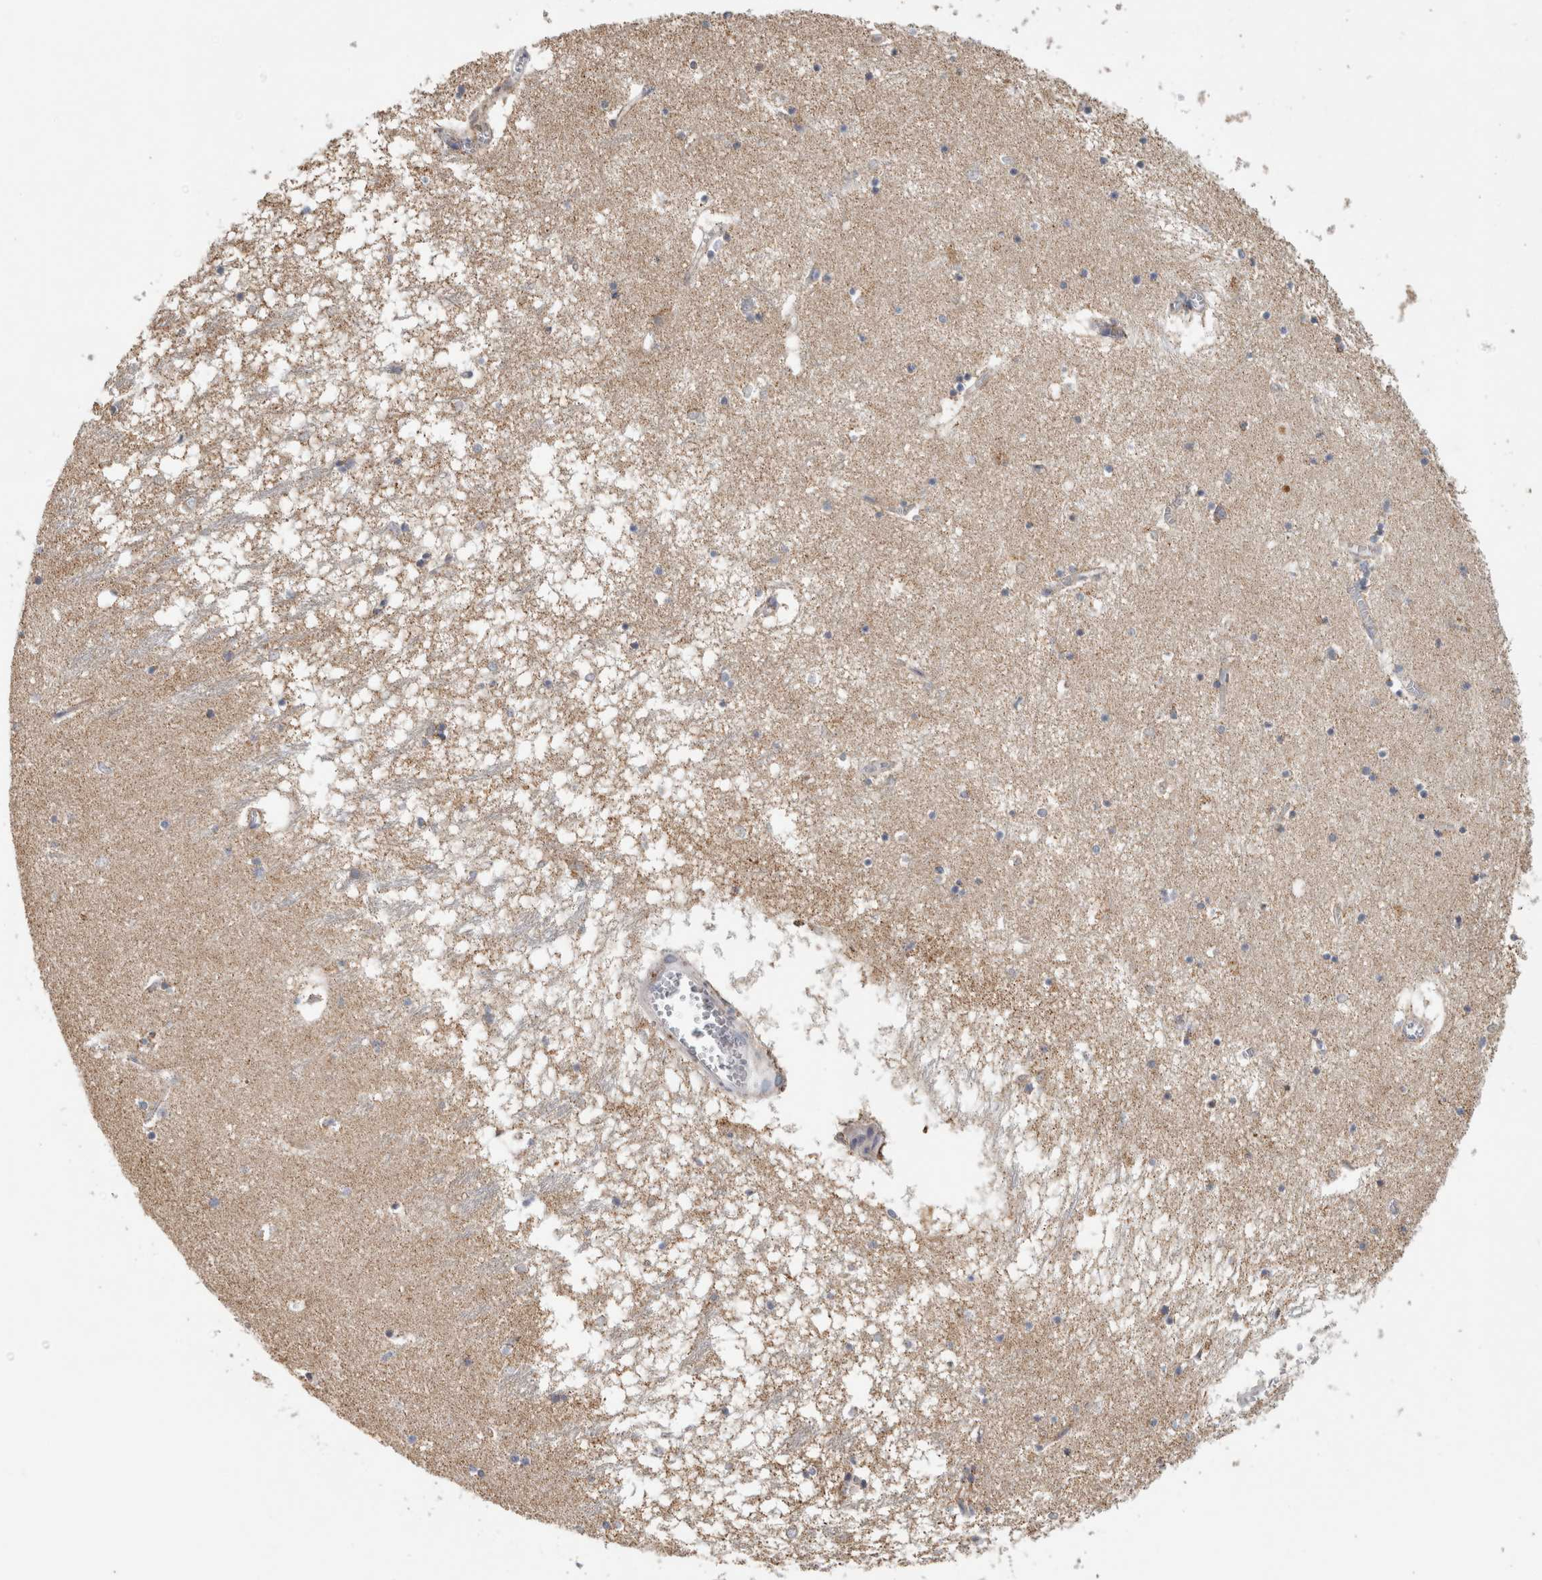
{"staining": {"intensity": "moderate", "quantity": "<25%", "location": "cytoplasmic/membranous"}, "tissue": "hippocampus", "cell_type": "Glial cells", "image_type": "normal", "snomed": [{"axis": "morphology", "description": "Normal tissue, NOS"}, {"axis": "topography", "description": "Hippocampus"}], "caption": "DAB immunohistochemical staining of normal hippocampus demonstrates moderate cytoplasmic/membranous protein expression in approximately <25% of glial cells.", "gene": "ST8SIA1", "patient": {"sex": "male", "age": 70}}